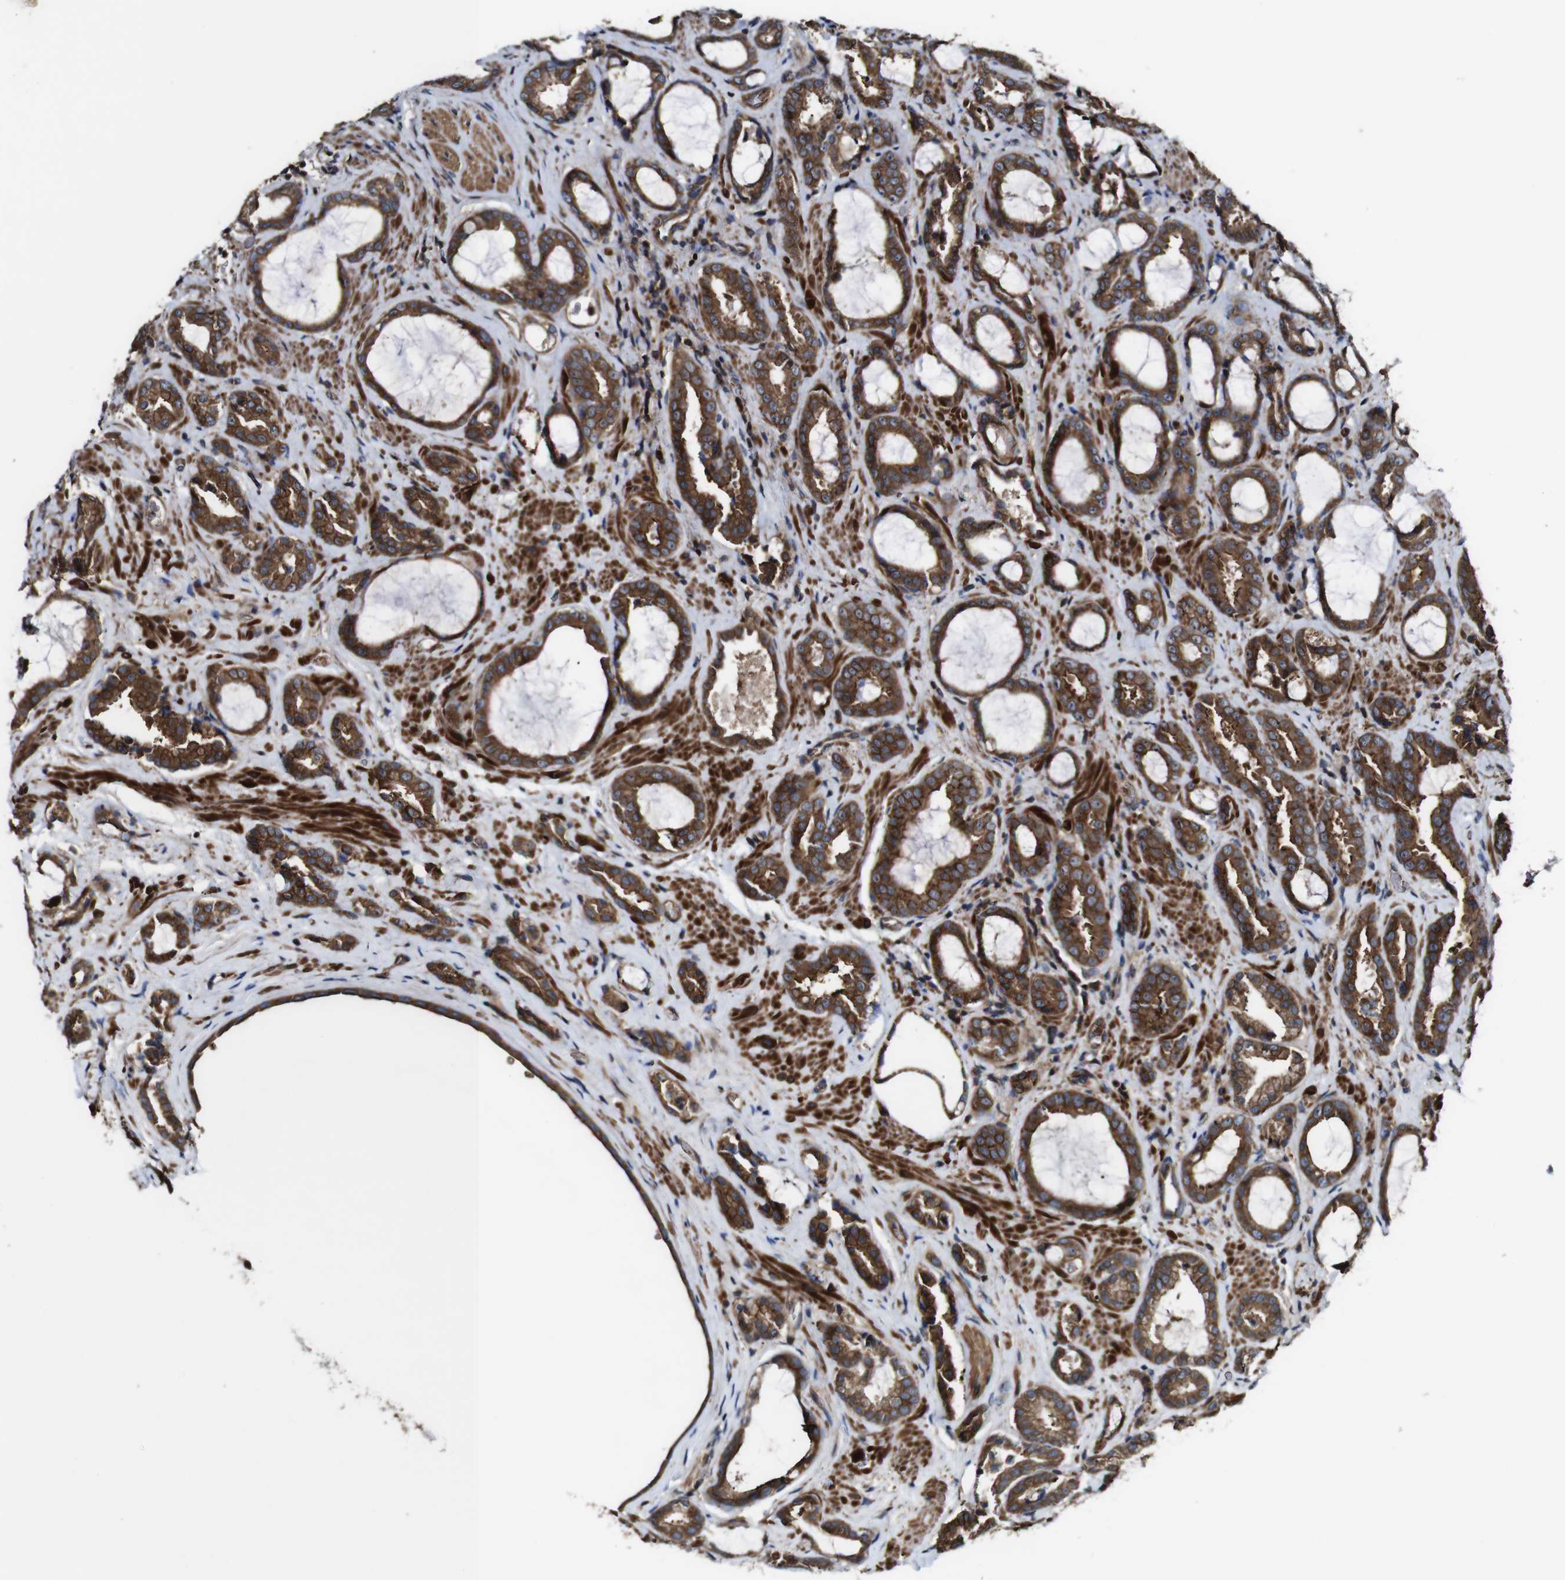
{"staining": {"intensity": "strong", "quantity": ">75%", "location": "cytoplasmic/membranous"}, "tissue": "prostate cancer", "cell_type": "Tumor cells", "image_type": "cancer", "snomed": [{"axis": "morphology", "description": "Adenocarcinoma, Low grade"}, {"axis": "topography", "description": "Prostate"}], "caption": "Low-grade adenocarcinoma (prostate) stained with DAB (3,3'-diaminobenzidine) immunohistochemistry (IHC) demonstrates high levels of strong cytoplasmic/membranous expression in approximately >75% of tumor cells. The protein of interest is shown in brown color, while the nuclei are stained blue.", "gene": "TNIK", "patient": {"sex": "male", "age": 60}}